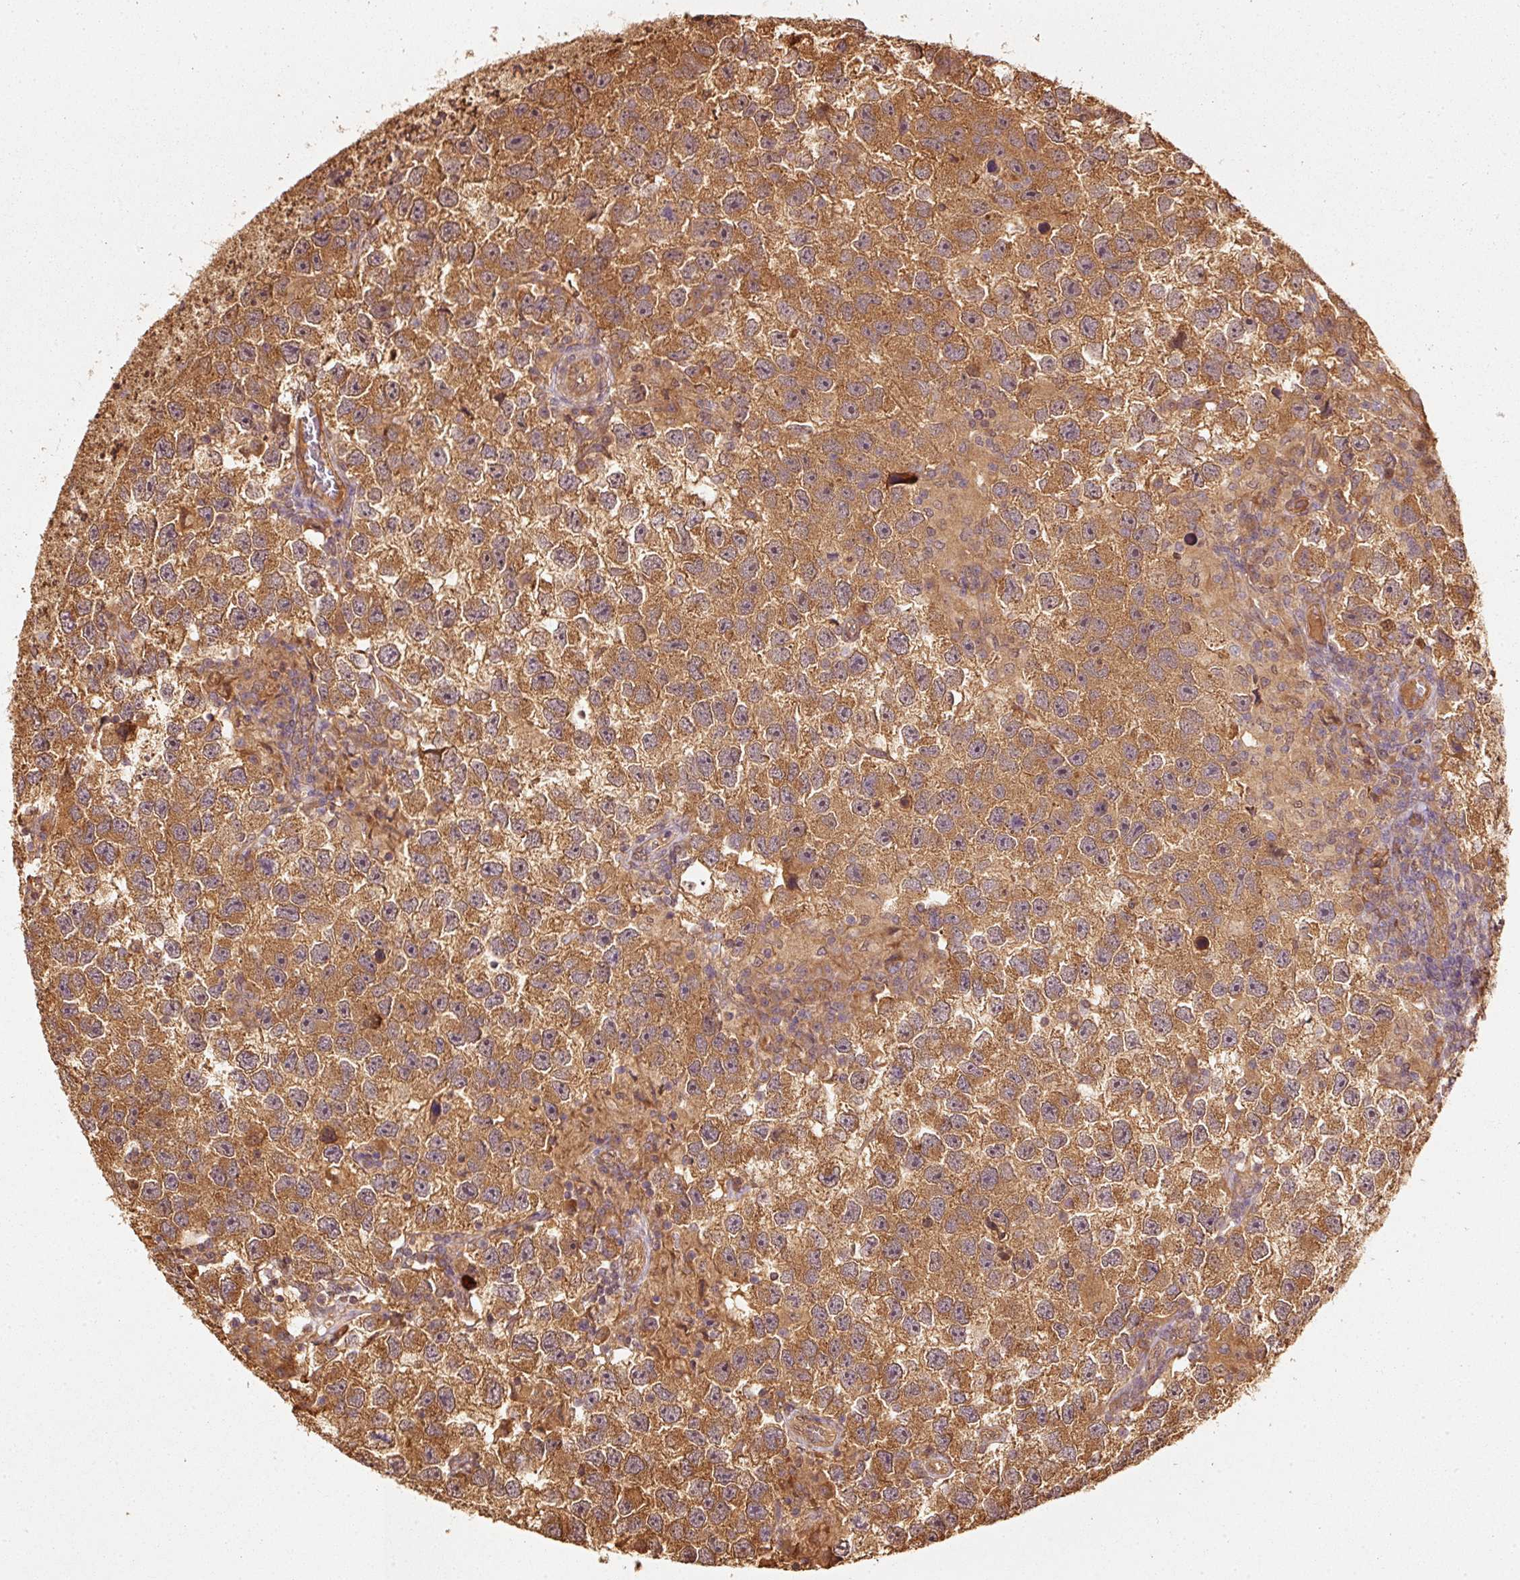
{"staining": {"intensity": "strong", "quantity": ">75%", "location": "cytoplasmic/membranous"}, "tissue": "testis cancer", "cell_type": "Tumor cells", "image_type": "cancer", "snomed": [{"axis": "morphology", "description": "Seminoma, NOS"}, {"axis": "topography", "description": "Testis"}], "caption": "An image showing strong cytoplasmic/membranous staining in approximately >75% of tumor cells in testis seminoma, as visualized by brown immunohistochemical staining.", "gene": "STAU1", "patient": {"sex": "male", "age": 26}}